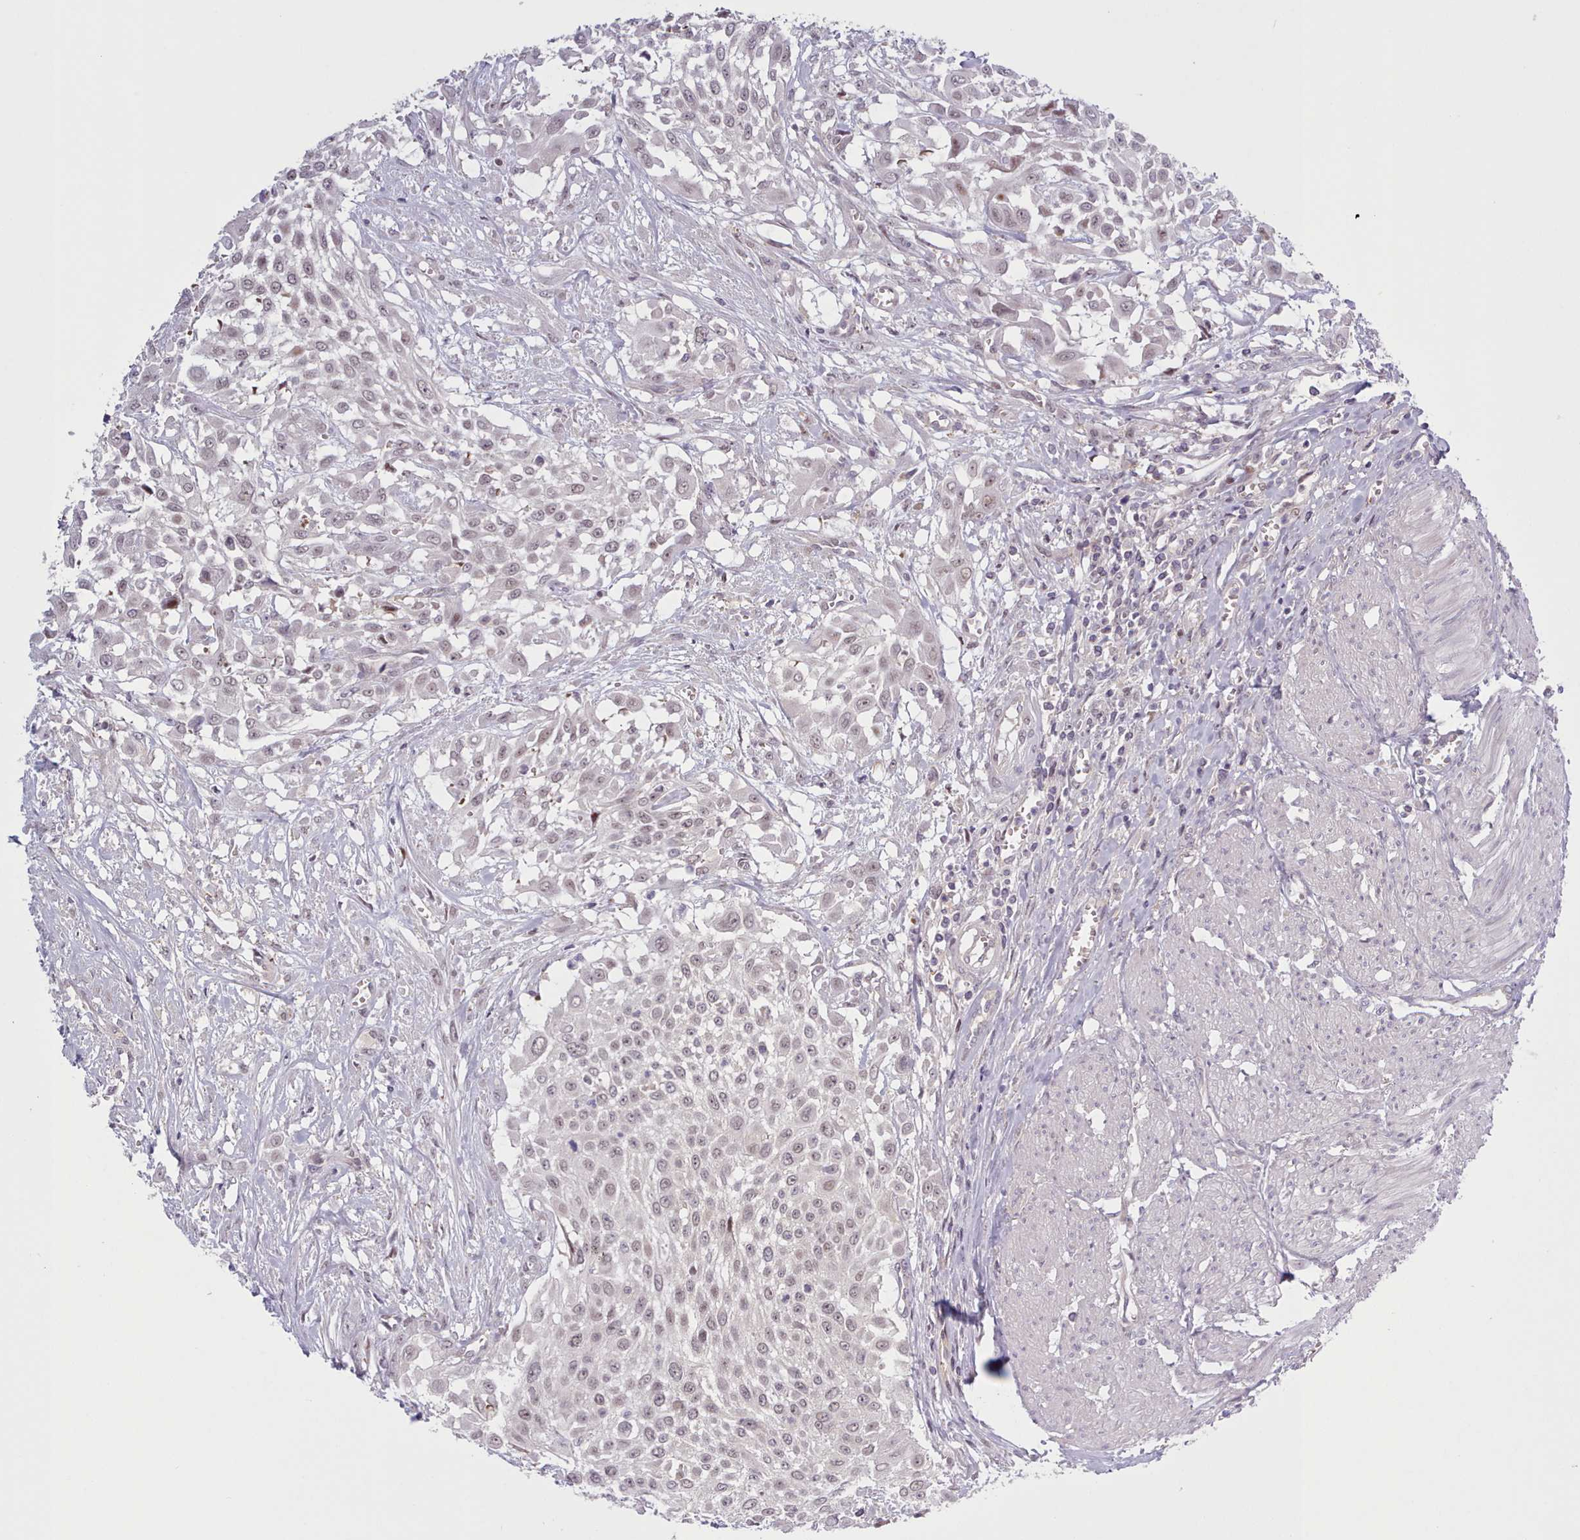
{"staining": {"intensity": "weak", "quantity": "25%-75%", "location": "nuclear"}, "tissue": "urothelial cancer", "cell_type": "Tumor cells", "image_type": "cancer", "snomed": [{"axis": "morphology", "description": "Urothelial carcinoma, High grade"}, {"axis": "topography", "description": "Urinary bladder"}], "caption": "Immunohistochemical staining of urothelial cancer displays low levels of weak nuclear positivity in approximately 25%-75% of tumor cells. Using DAB (3,3'-diaminobenzidine) (brown) and hematoxylin (blue) stains, captured at high magnification using brightfield microscopy.", "gene": "KBTBD7", "patient": {"sex": "male", "age": 57}}